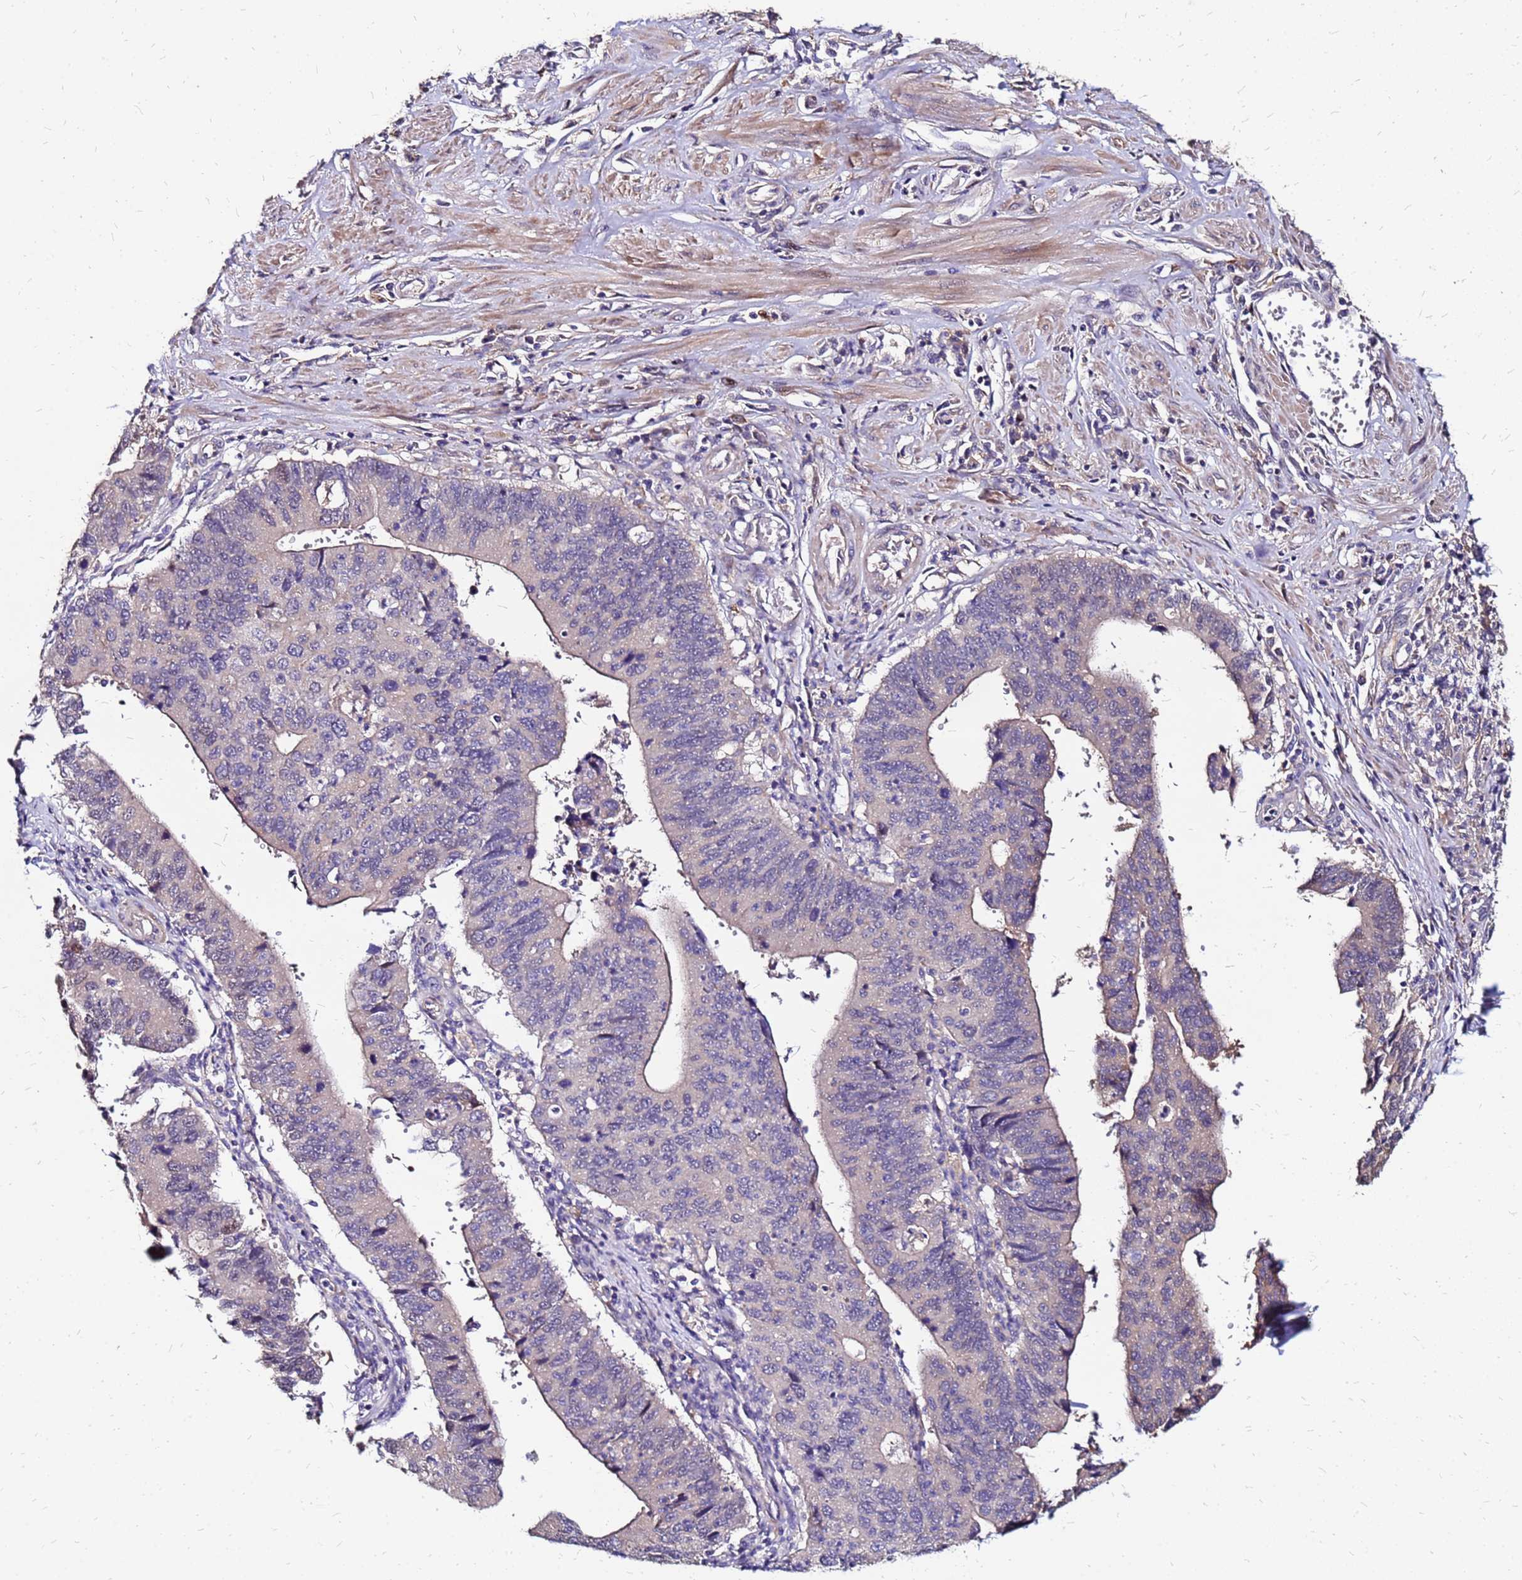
{"staining": {"intensity": "negative", "quantity": "none", "location": "none"}, "tissue": "stomach cancer", "cell_type": "Tumor cells", "image_type": "cancer", "snomed": [{"axis": "morphology", "description": "Adenocarcinoma, NOS"}, {"axis": "topography", "description": "Stomach"}], "caption": "The image reveals no staining of tumor cells in adenocarcinoma (stomach). Brightfield microscopy of immunohistochemistry (IHC) stained with DAB (brown) and hematoxylin (blue), captured at high magnification.", "gene": "ARHGEF5", "patient": {"sex": "male", "age": 59}}